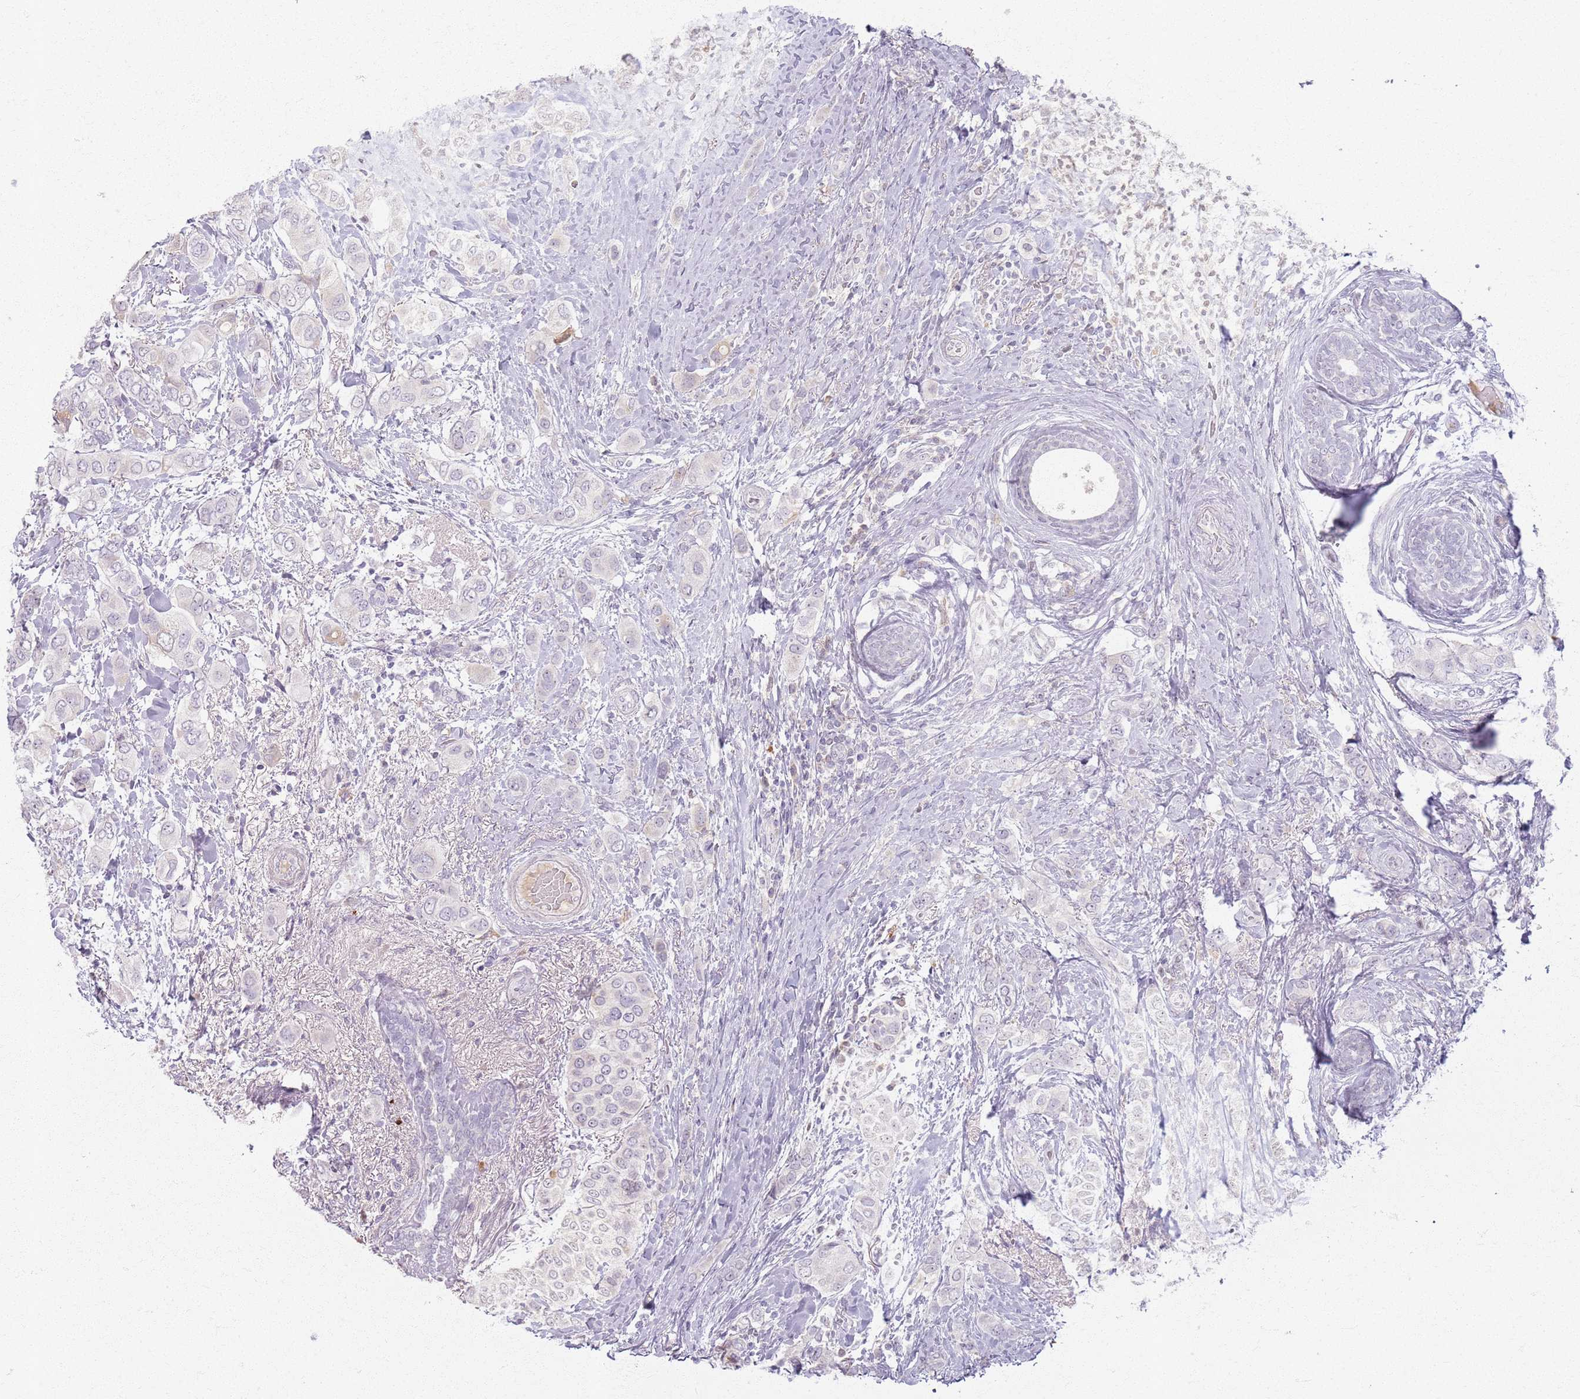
{"staining": {"intensity": "negative", "quantity": "none", "location": "none"}, "tissue": "breast cancer", "cell_type": "Tumor cells", "image_type": "cancer", "snomed": [{"axis": "morphology", "description": "Lobular carcinoma"}, {"axis": "topography", "description": "Breast"}], "caption": "The photomicrograph shows no staining of tumor cells in lobular carcinoma (breast). (DAB immunohistochemistry, high magnification).", "gene": "CRIPT", "patient": {"sex": "female", "age": 51}}